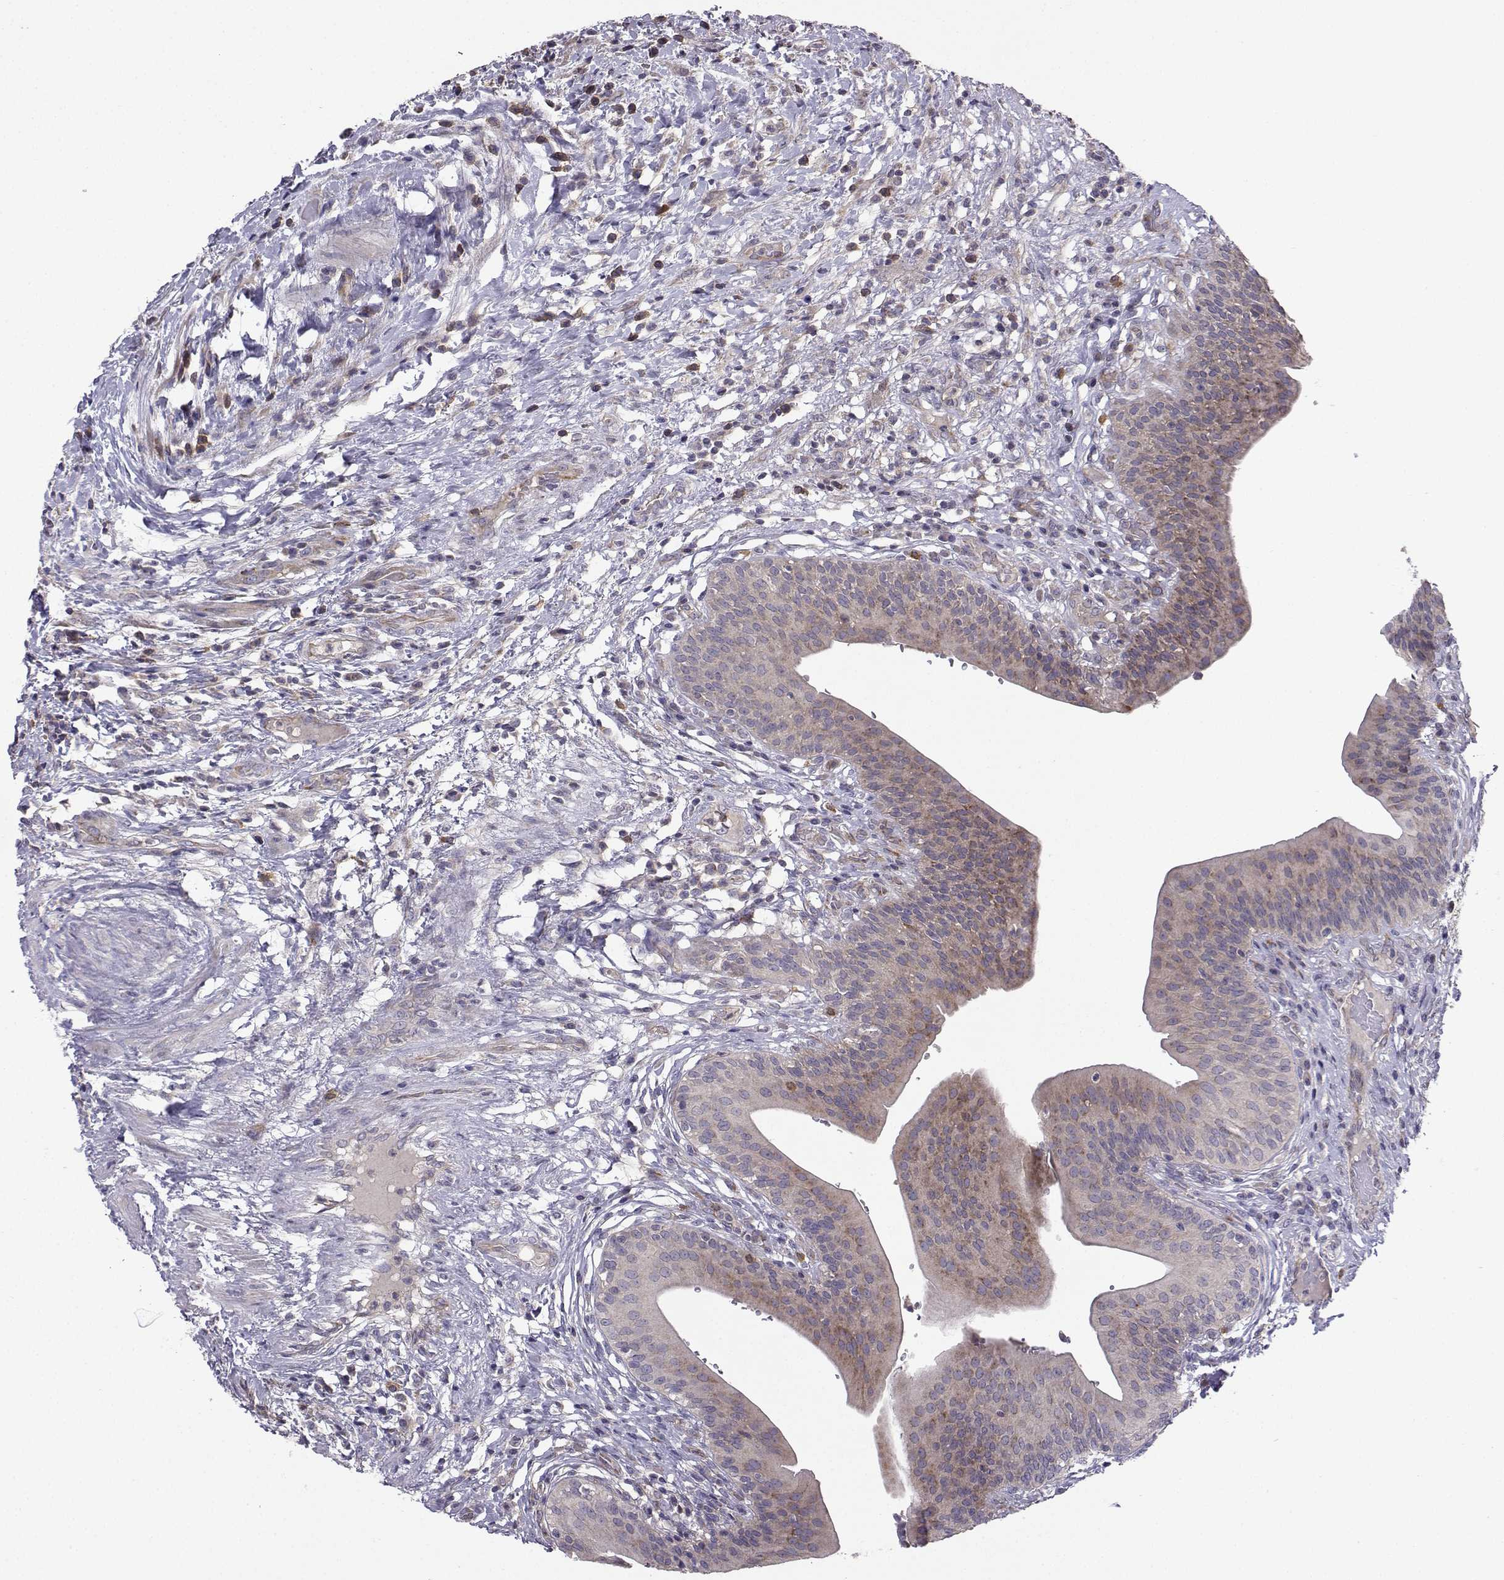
{"staining": {"intensity": "weak", "quantity": ">75%", "location": "cytoplasmic/membranous"}, "tissue": "urinary bladder", "cell_type": "Urothelial cells", "image_type": "normal", "snomed": [{"axis": "morphology", "description": "Normal tissue, NOS"}, {"axis": "topography", "description": "Urinary bladder"}], "caption": "Urothelial cells exhibit weak cytoplasmic/membranous expression in approximately >75% of cells in unremarkable urinary bladder. (brown staining indicates protein expression, while blue staining denotes nuclei).", "gene": "STXBP5", "patient": {"sex": "male", "age": 66}}